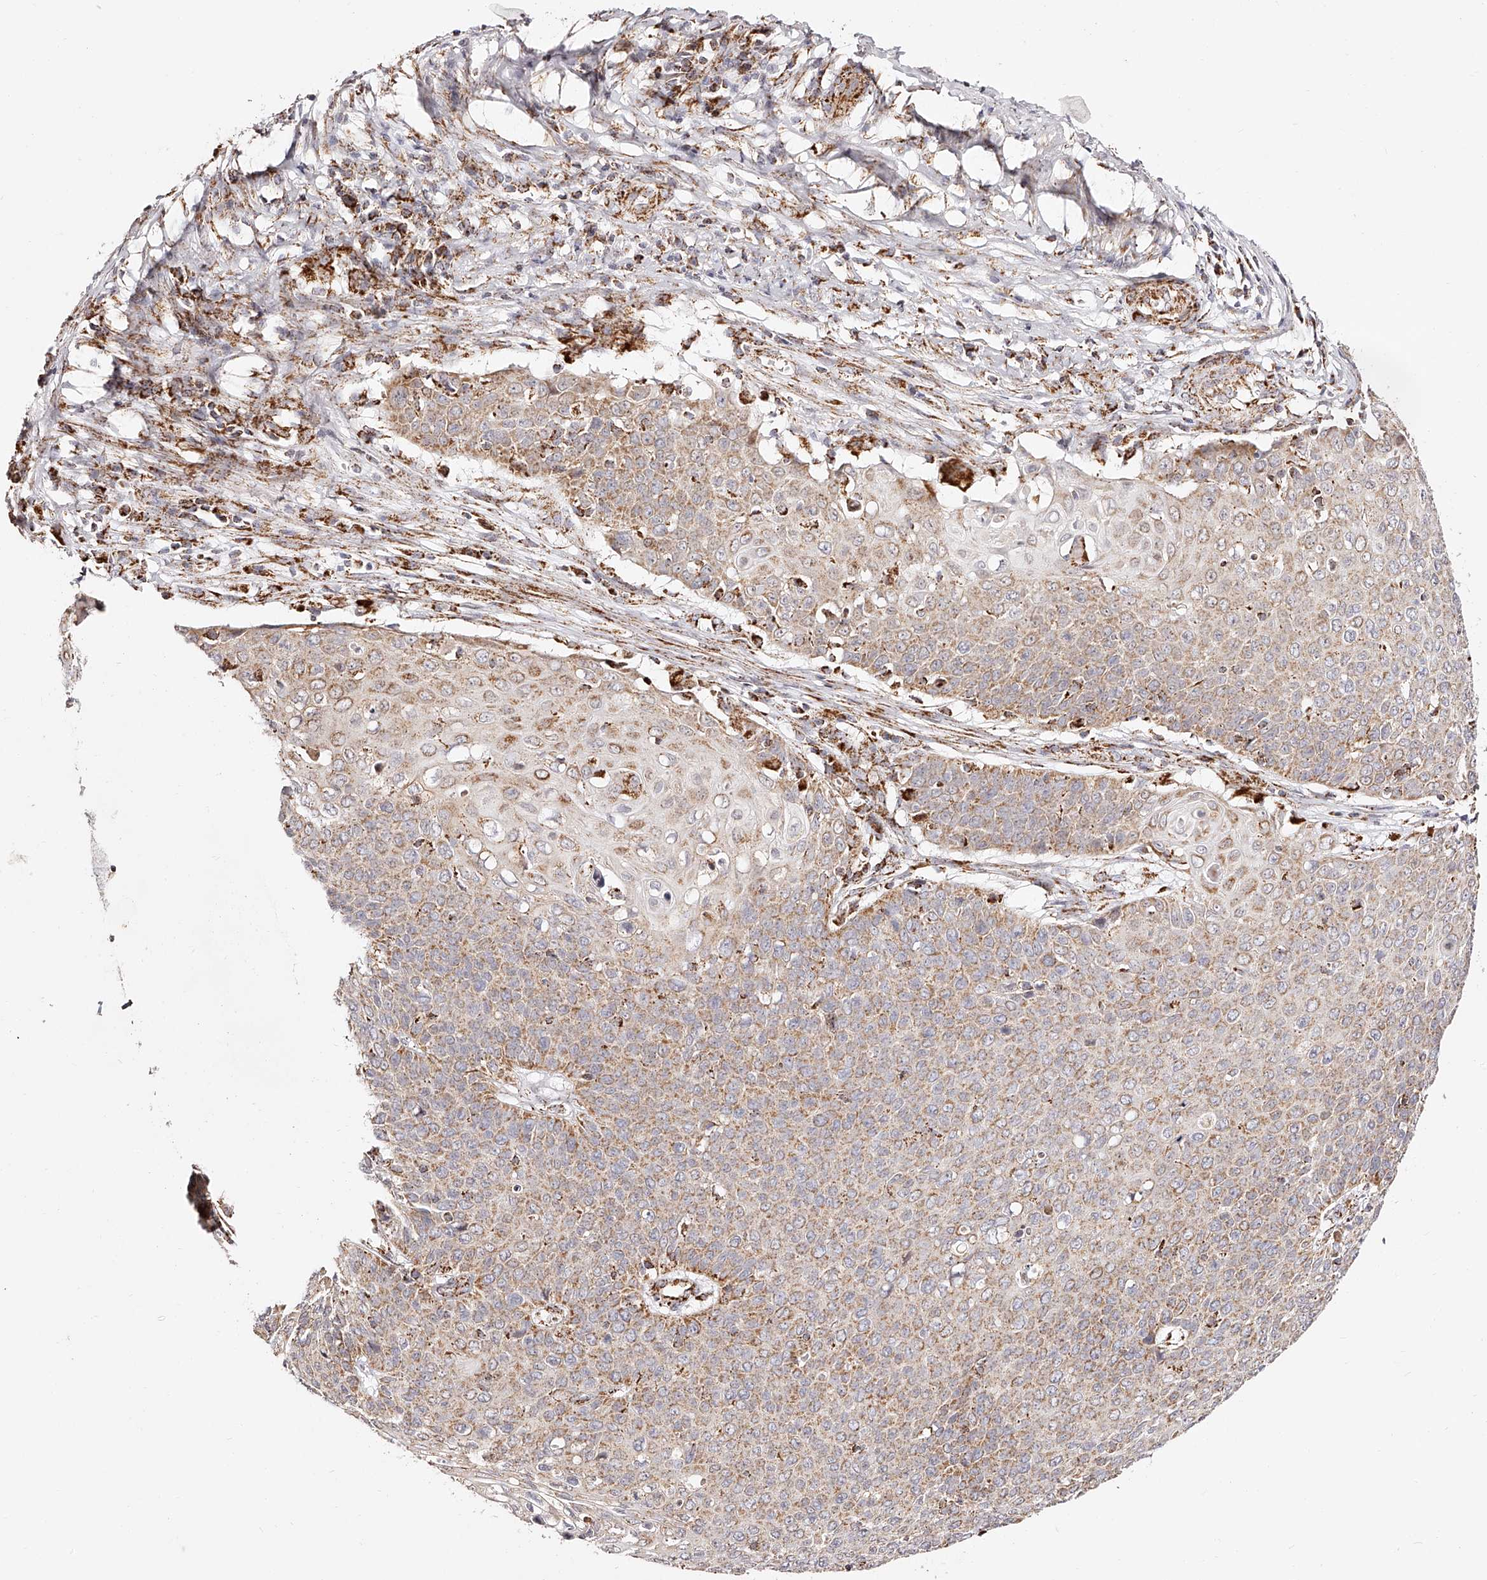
{"staining": {"intensity": "weak", "quantity": ">75%", "location": "cytoplasmic/membranous"}, "tissue": "cervical cancer", "cell_type": "Tumor cells", "image_type": "cancer", "snomed": [{"axis": "morphology", "description": "Squamous cell carcinoma, NOS"}, {"axis": "topography", "description": "Cervix"}], "caption": "About >75% of tumor cells in cervical squamous cell carcinoma demonstrate weak cytoplasmic/membranous protein expression as visualized by brown immunohistochemical staining.", "gene": "NDUFV3", "patient": {"sex": "female", "age": 39}}